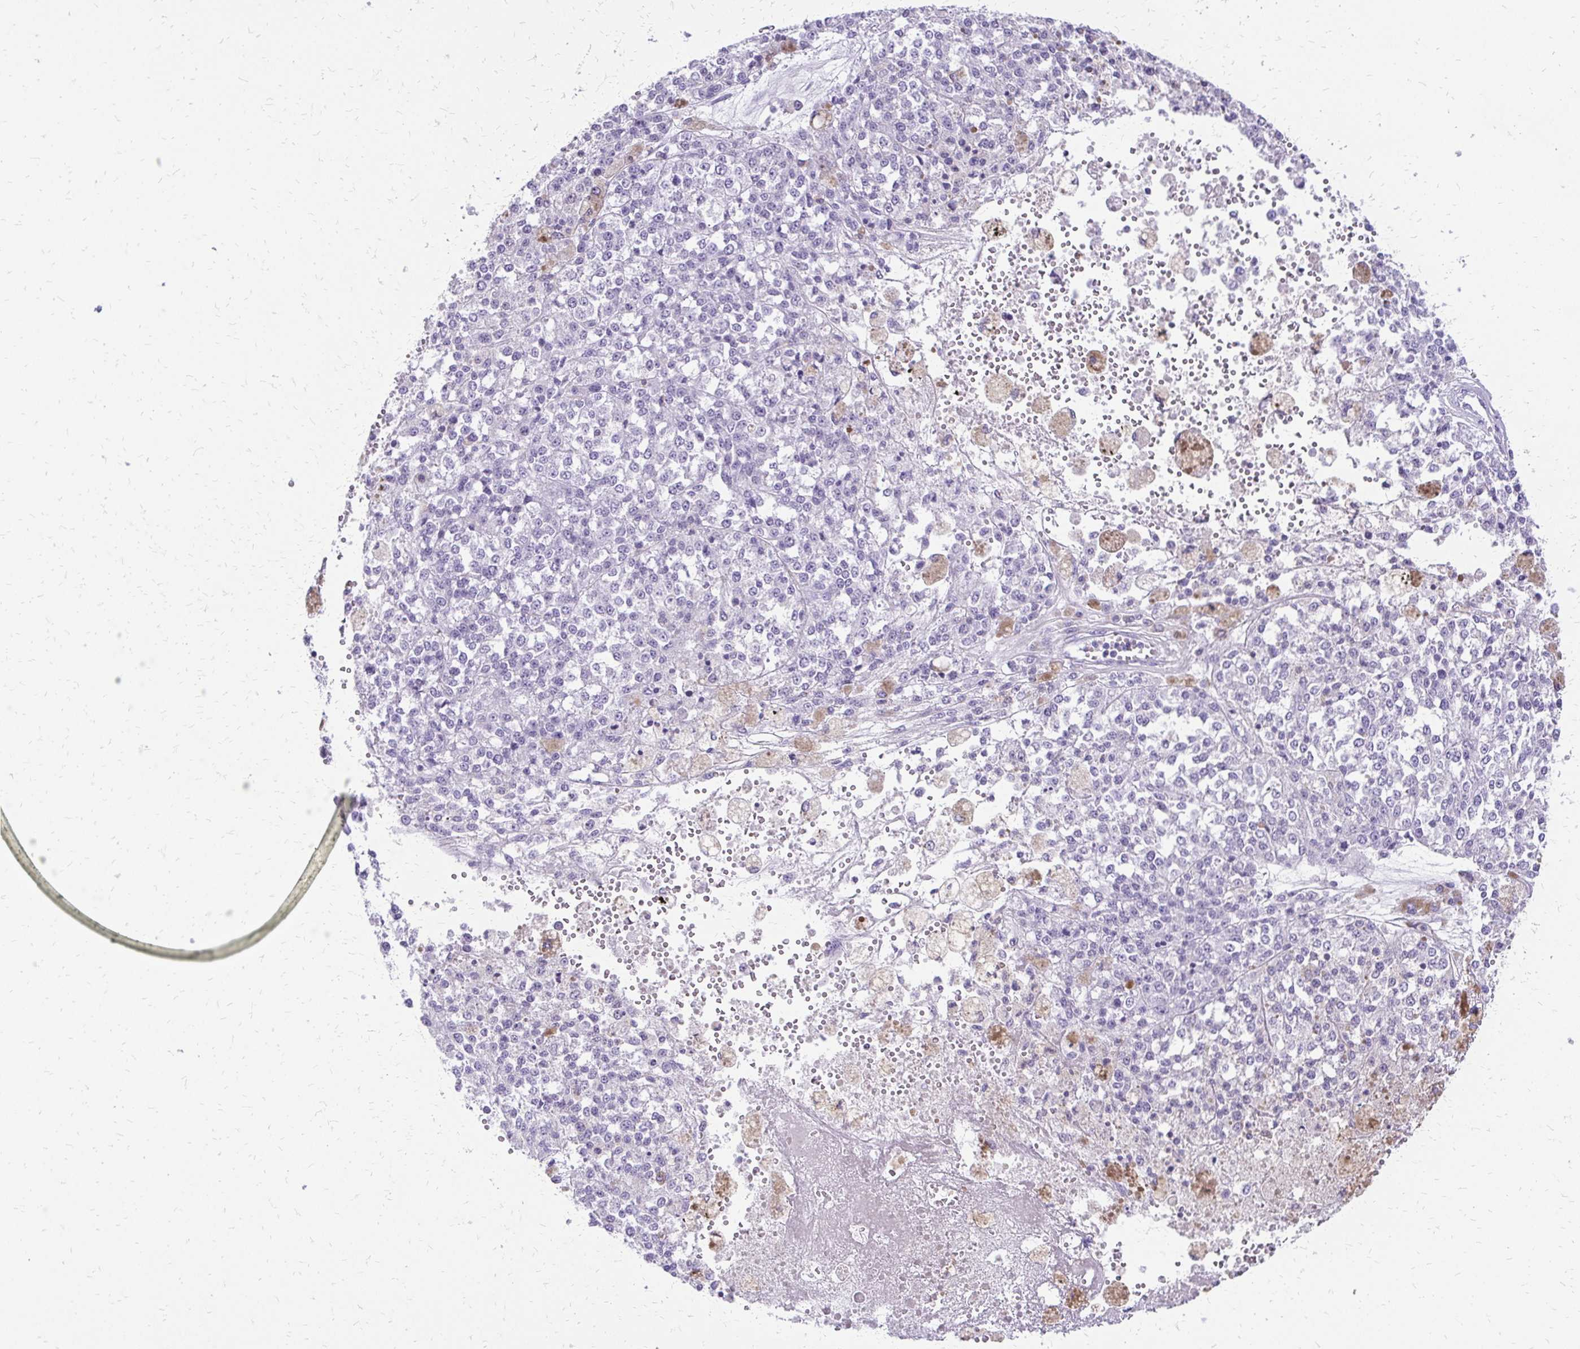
{"staining": {"intensity": "negative", "quantity": "none", "location": "none"}, "tissue": "melanoma", "cell_type": "Tumor cells", "image_type": "cancer", "snomed": [{"axis": "morphology", "description": "Malignant melanoma, Metastatic site"}, {"axis": "topography", "description": "Lymph node"}], "caption": "Immunohistochemical staining of malignant melanoma (metastatic site) demonstrates no significant positivity in tumor cells.", "gene": "SLC32A1", "patient": {"sex": "female", "age": 64}}